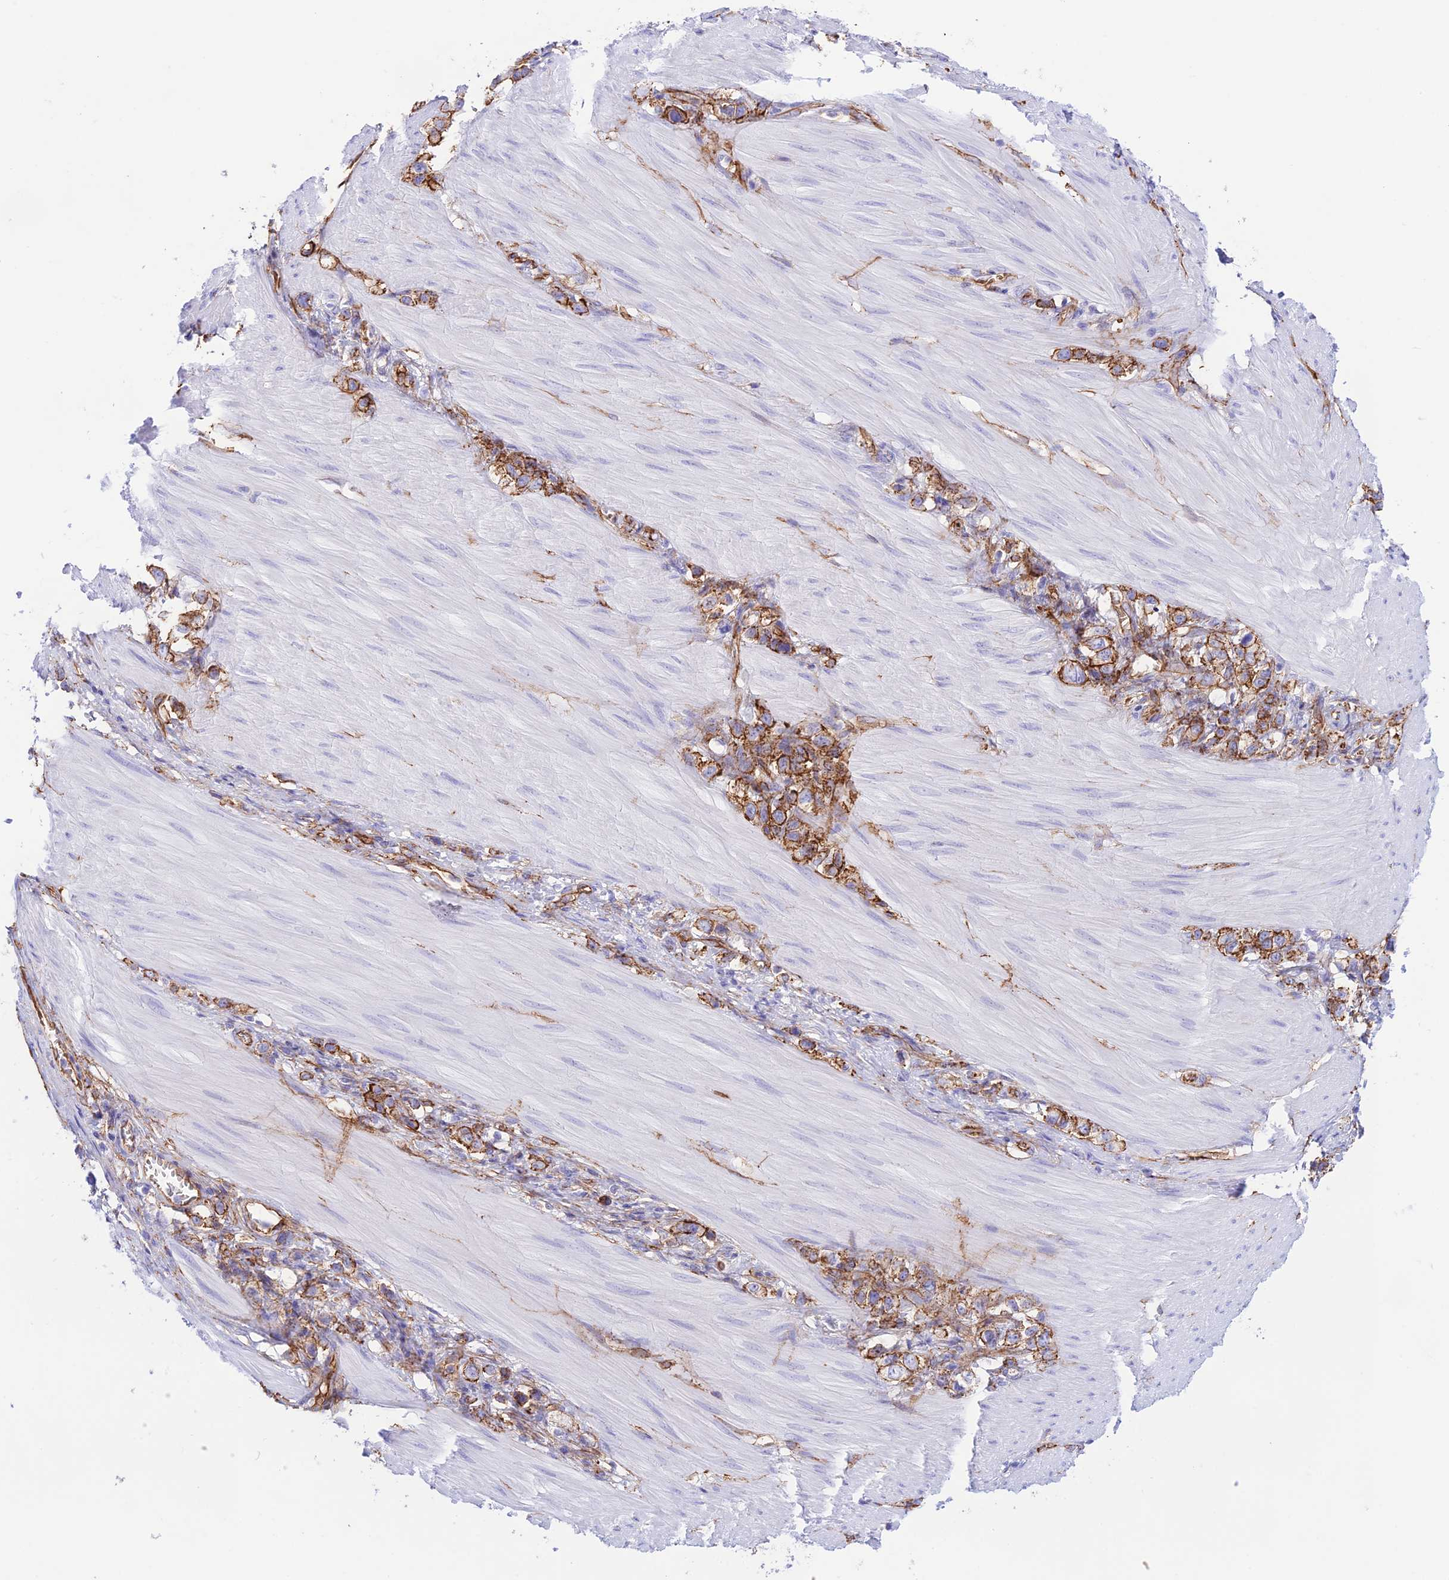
{"staining": {"intensity": "strong", "quantity": "25%-75%", "location": "cytoplasmic/membranous"}, "tissue": "stomach cancer", "cell_type": "Tumor cells", "image_type": "cancer", "snomed": [{"axis": "morphology", "description": "Adenocarcinoma, NOS"}, {"axis": "topography", "description": "Stomach"}], "caption": "Immunohistochemical staining of stomach cancer reveals high levels of strong cytoplasmic/membranous staining in about 25%-75% of tumor cells. (IHC, brightfield microscopy, high magnification).", "gene": "YPEL5", "patient": {"sex": "female", "age": 65}}